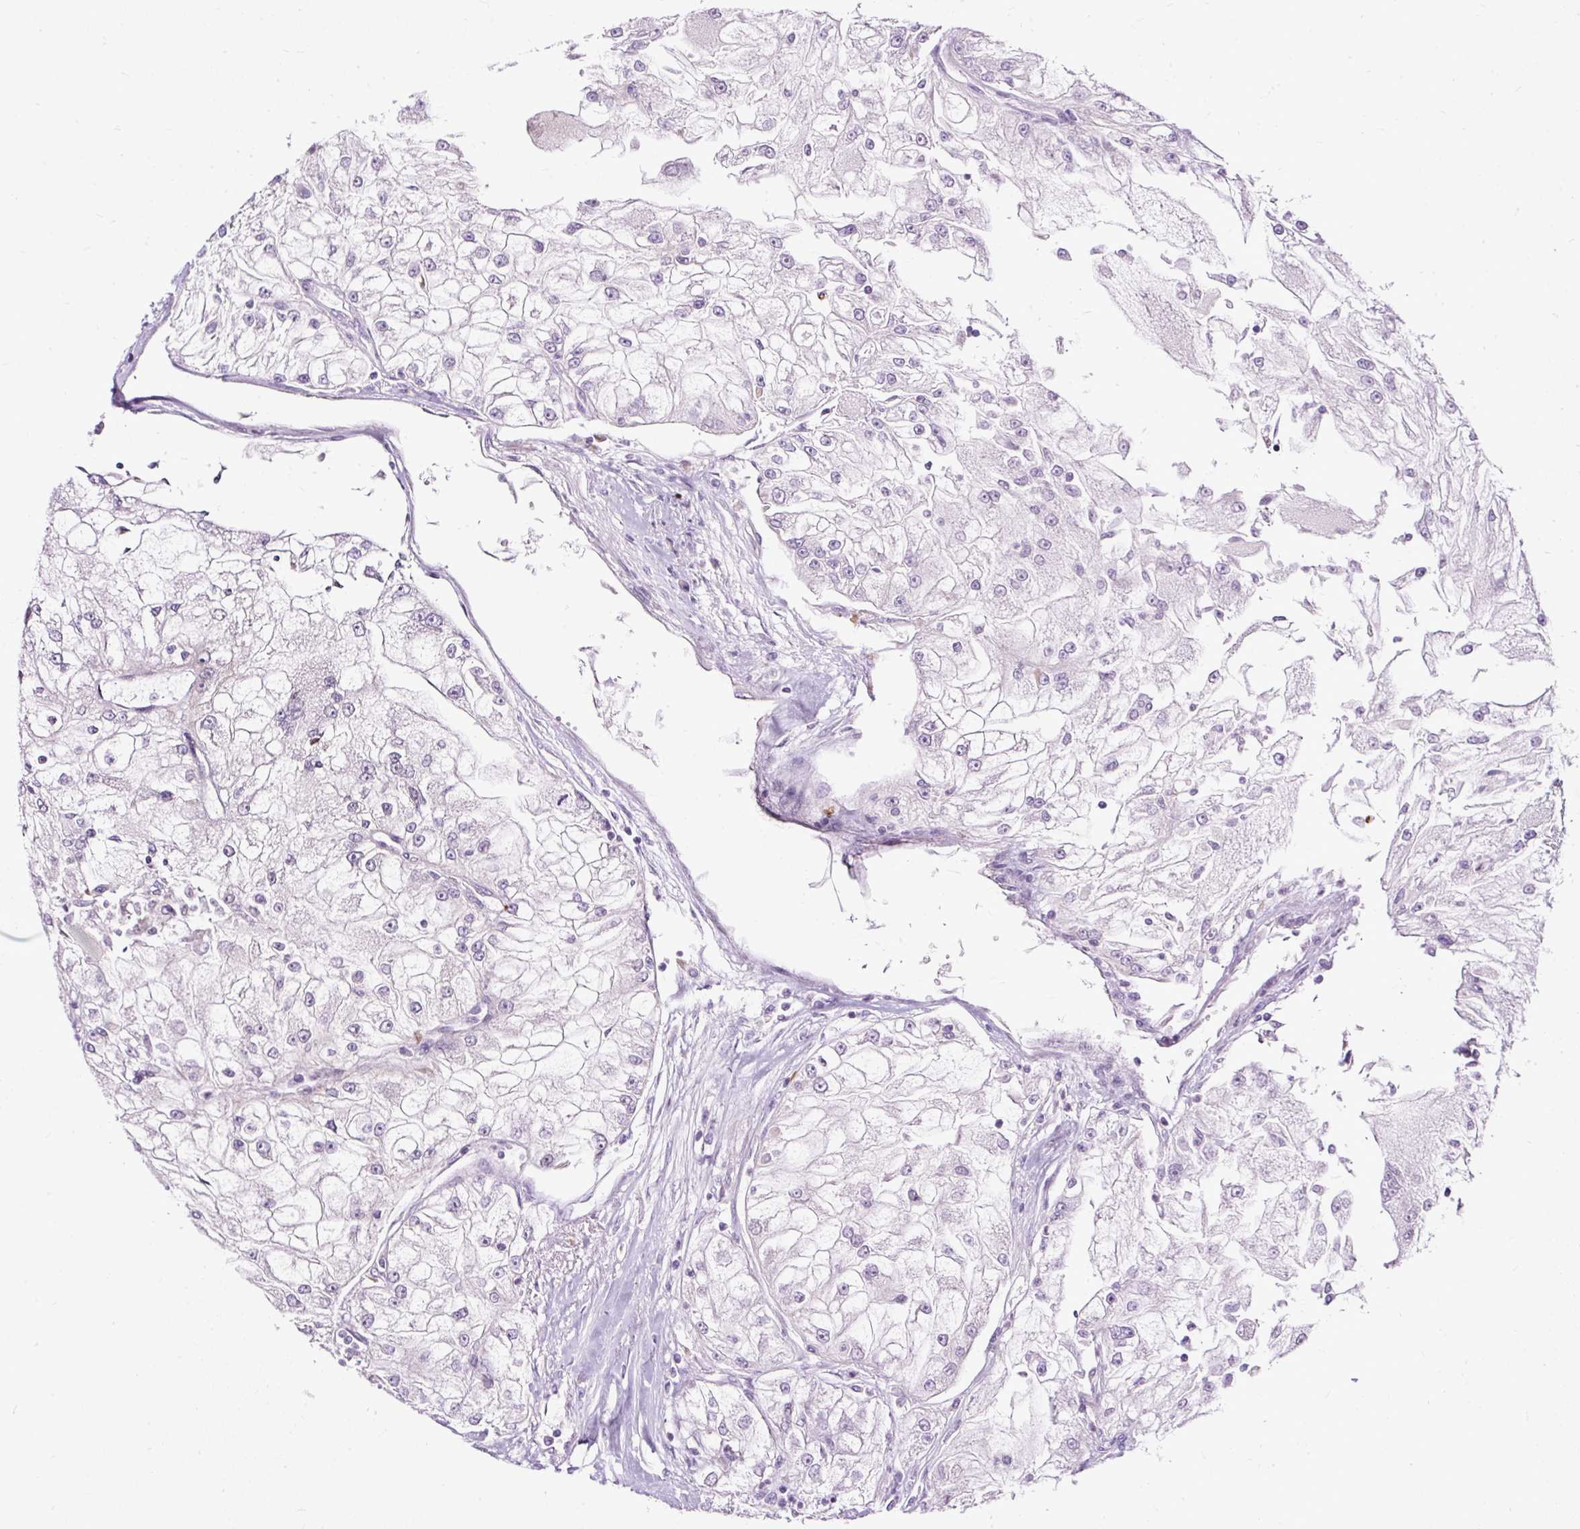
{"staining": {"intensity": "negative", "quantity": "none", "location": "none"}, "tissue": "renal cancer", "cell_type": "Tumor cells", "image_type": "cancer", "snomed": [{"axis": "morphology", "description": "Adenocarcinoma, NOS"}, {"axis": "topography", "description": "Kidney"}], "caption": "IHC of human adenocarcinoma (renal) demonstrates no expression in tumor cells.", "gene": "FMC1", "patient": {"sex": "female", "age": 72}}